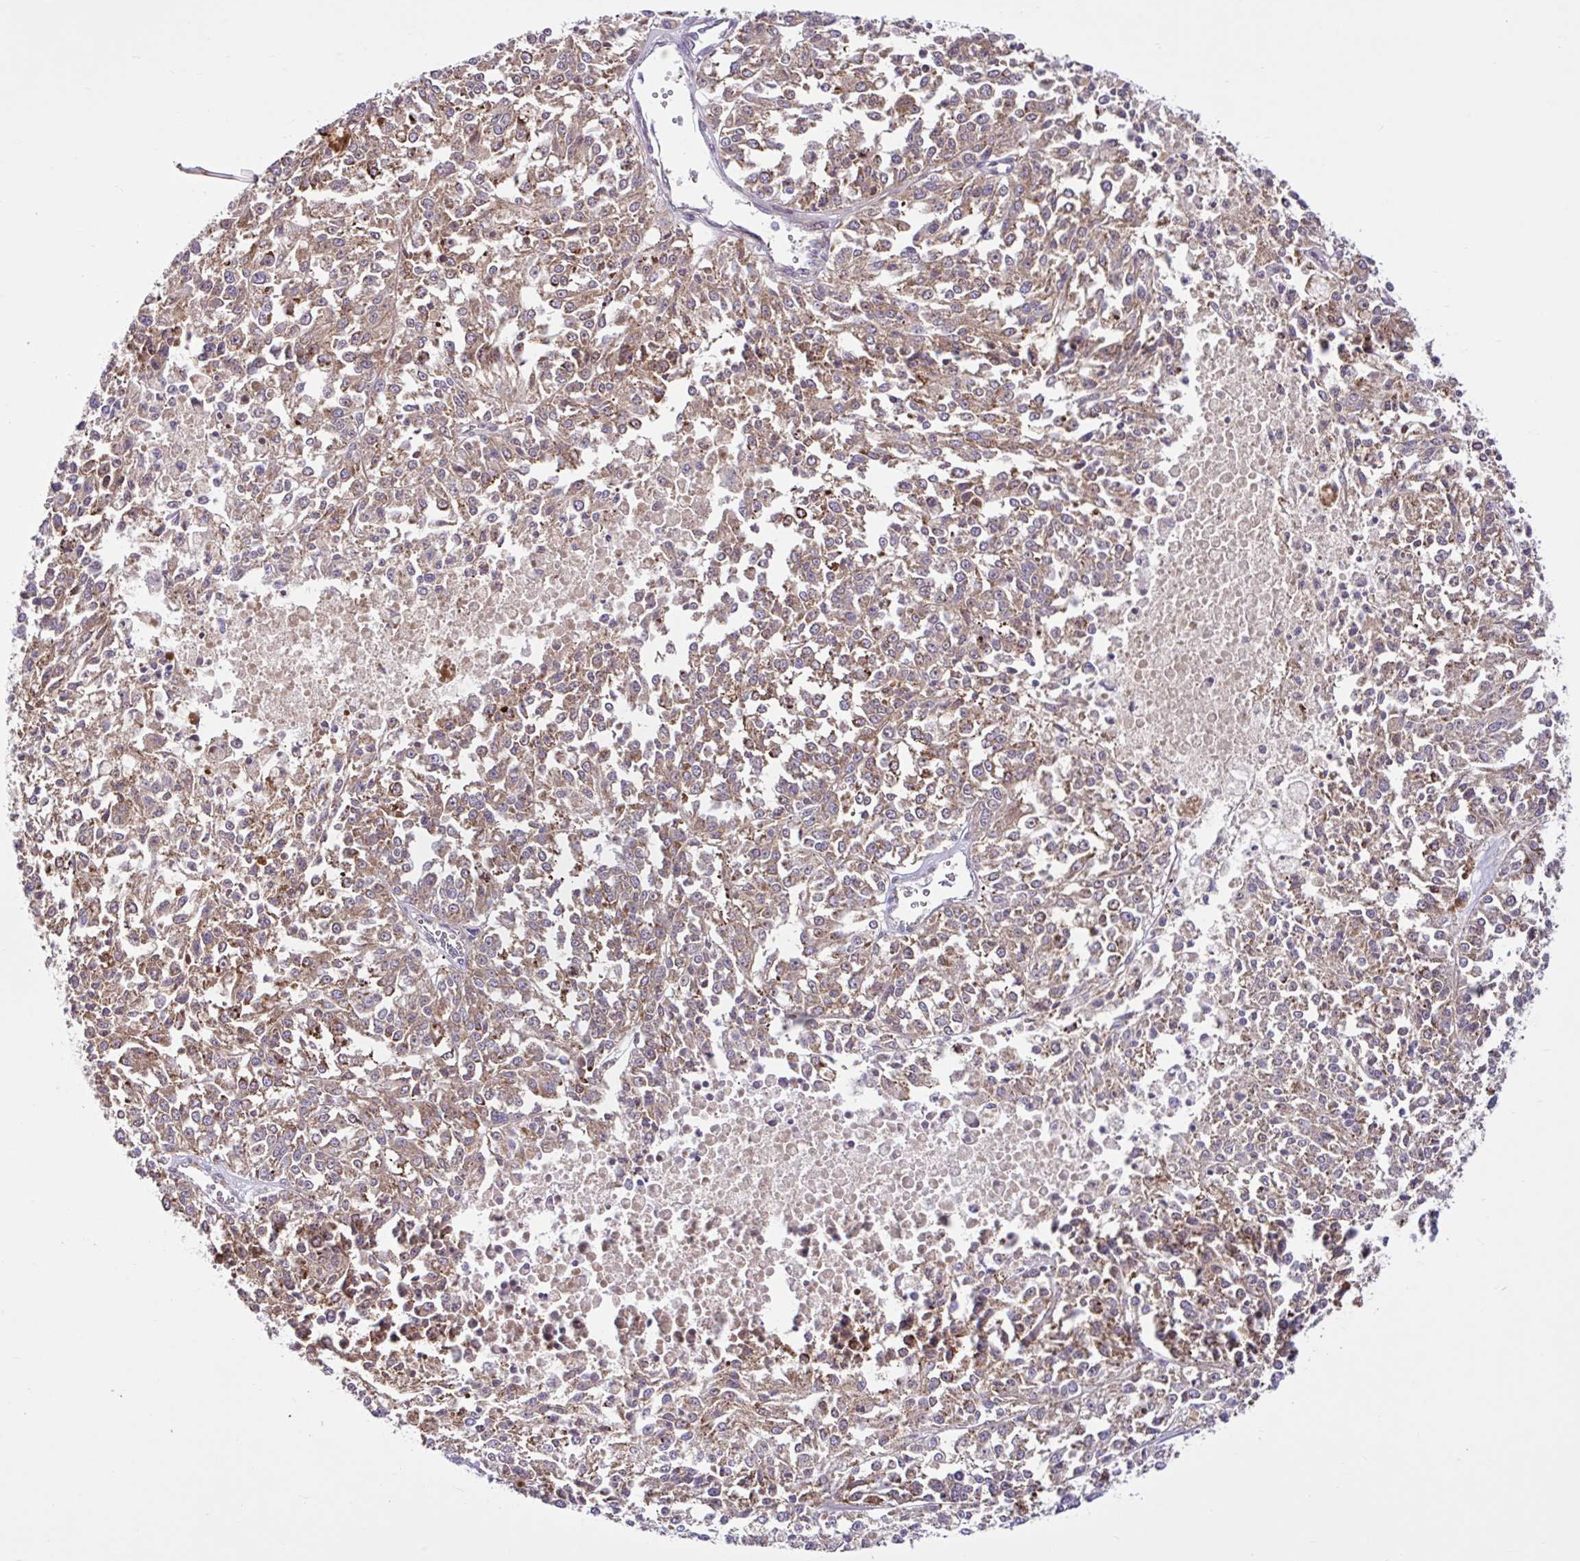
{"staining": {"intensity": "weak", "quantity": ">75%", "location": "cytoplasmic/membranous"}, "tissue": "melanoma", "cell_type": "Tumor cells", "image_type": "cancer", "snomed": [{"axis": "morphology", "description": "Malignant melanoma, NOS"}, {"axis": "topography", "description": "Skin"}], "caption": "A brown stain labels weak cytoplasmic/membranous expression of a protein in human melanoma tumor cells.", "gene": "NTPCR", "patient": {"sex": "female", "age": 64}}